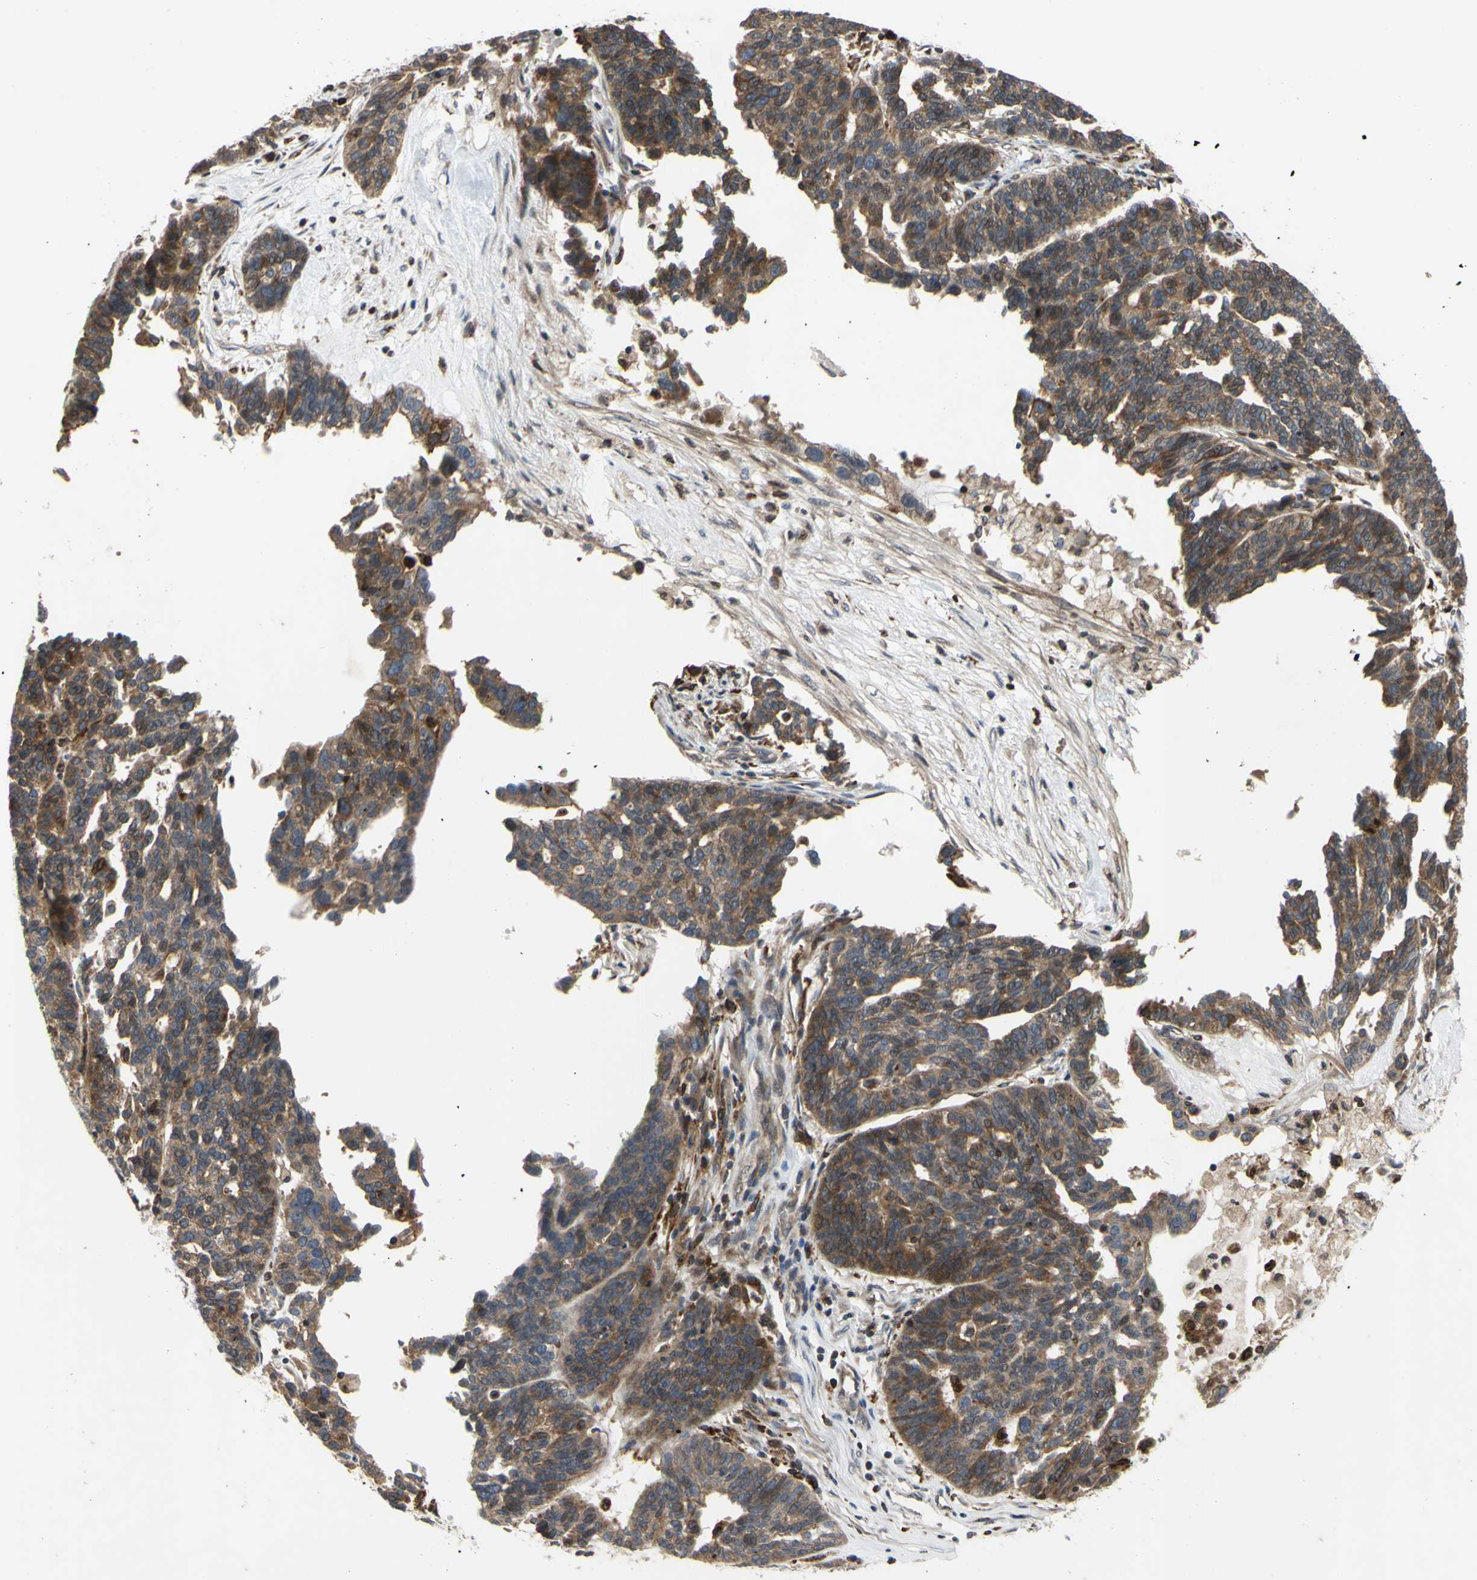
{"staining": {"intensity": "moderate", "quantity": ">75%", "location": "cytoplasmic/membranous"}, "tissue": "ovarian cancer", "cell_type": "Tumor cells", "image_type": "cancer", "snomed": [{"axis": "morphology", "description": "Cystadenocarcinoma, serous, NOS"}, {"axis": "topography", "description": "Ovary"}], "caption": "Ovarian cancer (serous cystadenocarcinoma) tissue demonstrates moderate cytoplasmic/membranous expression in approximately >75% of tumor cells, visualized by immunohistochemistry.", "gene": "PLXNA2", "patient": {"sex": "female", "age": 59}}